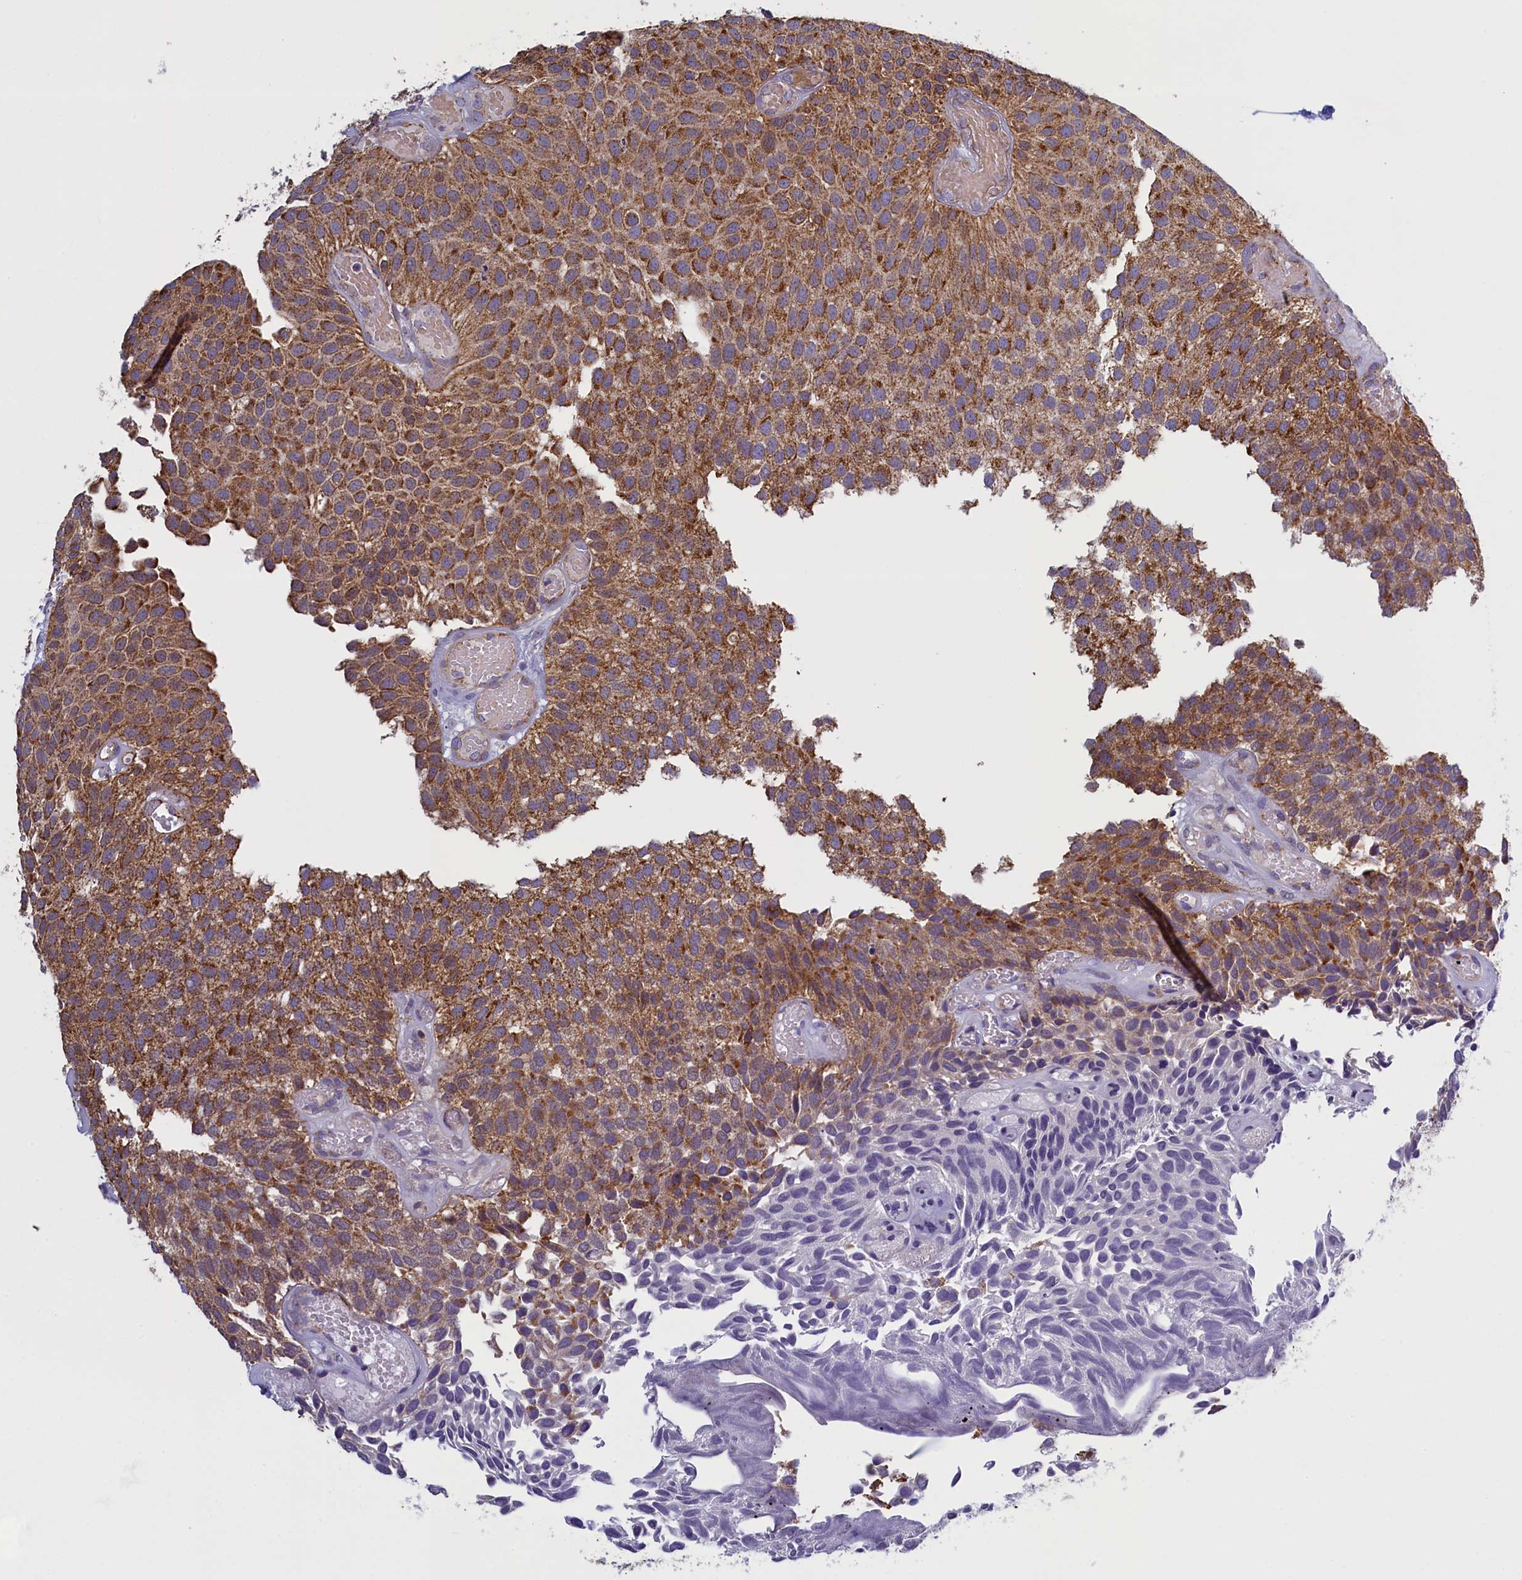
{"staining": {"intensity": "moderate", "quantity": ">75%", "location": "cytoplasmic/membranous"}, "tissue": "urothelial cancer", "cell_type": "Tumor cells", "image_type": "cancer", "snomed": [{"axis": "morphology", "description": "Urothelial carcinoma, Low grade"}, {"axis": "topography", "description": "Urinary bladder"}], "caption": "IHC histopathology image of neoplastic tissue: low-grade urothelial carcinoma stained using IHC shows medium levels of moderate protein expression localized specifically in the cytoplasmic/membranous of tumor cells, appearing as a cytoplasmic/membranous brown color.", "gene": "IFT122", "patient": {"sex": "male", "age": 89}}